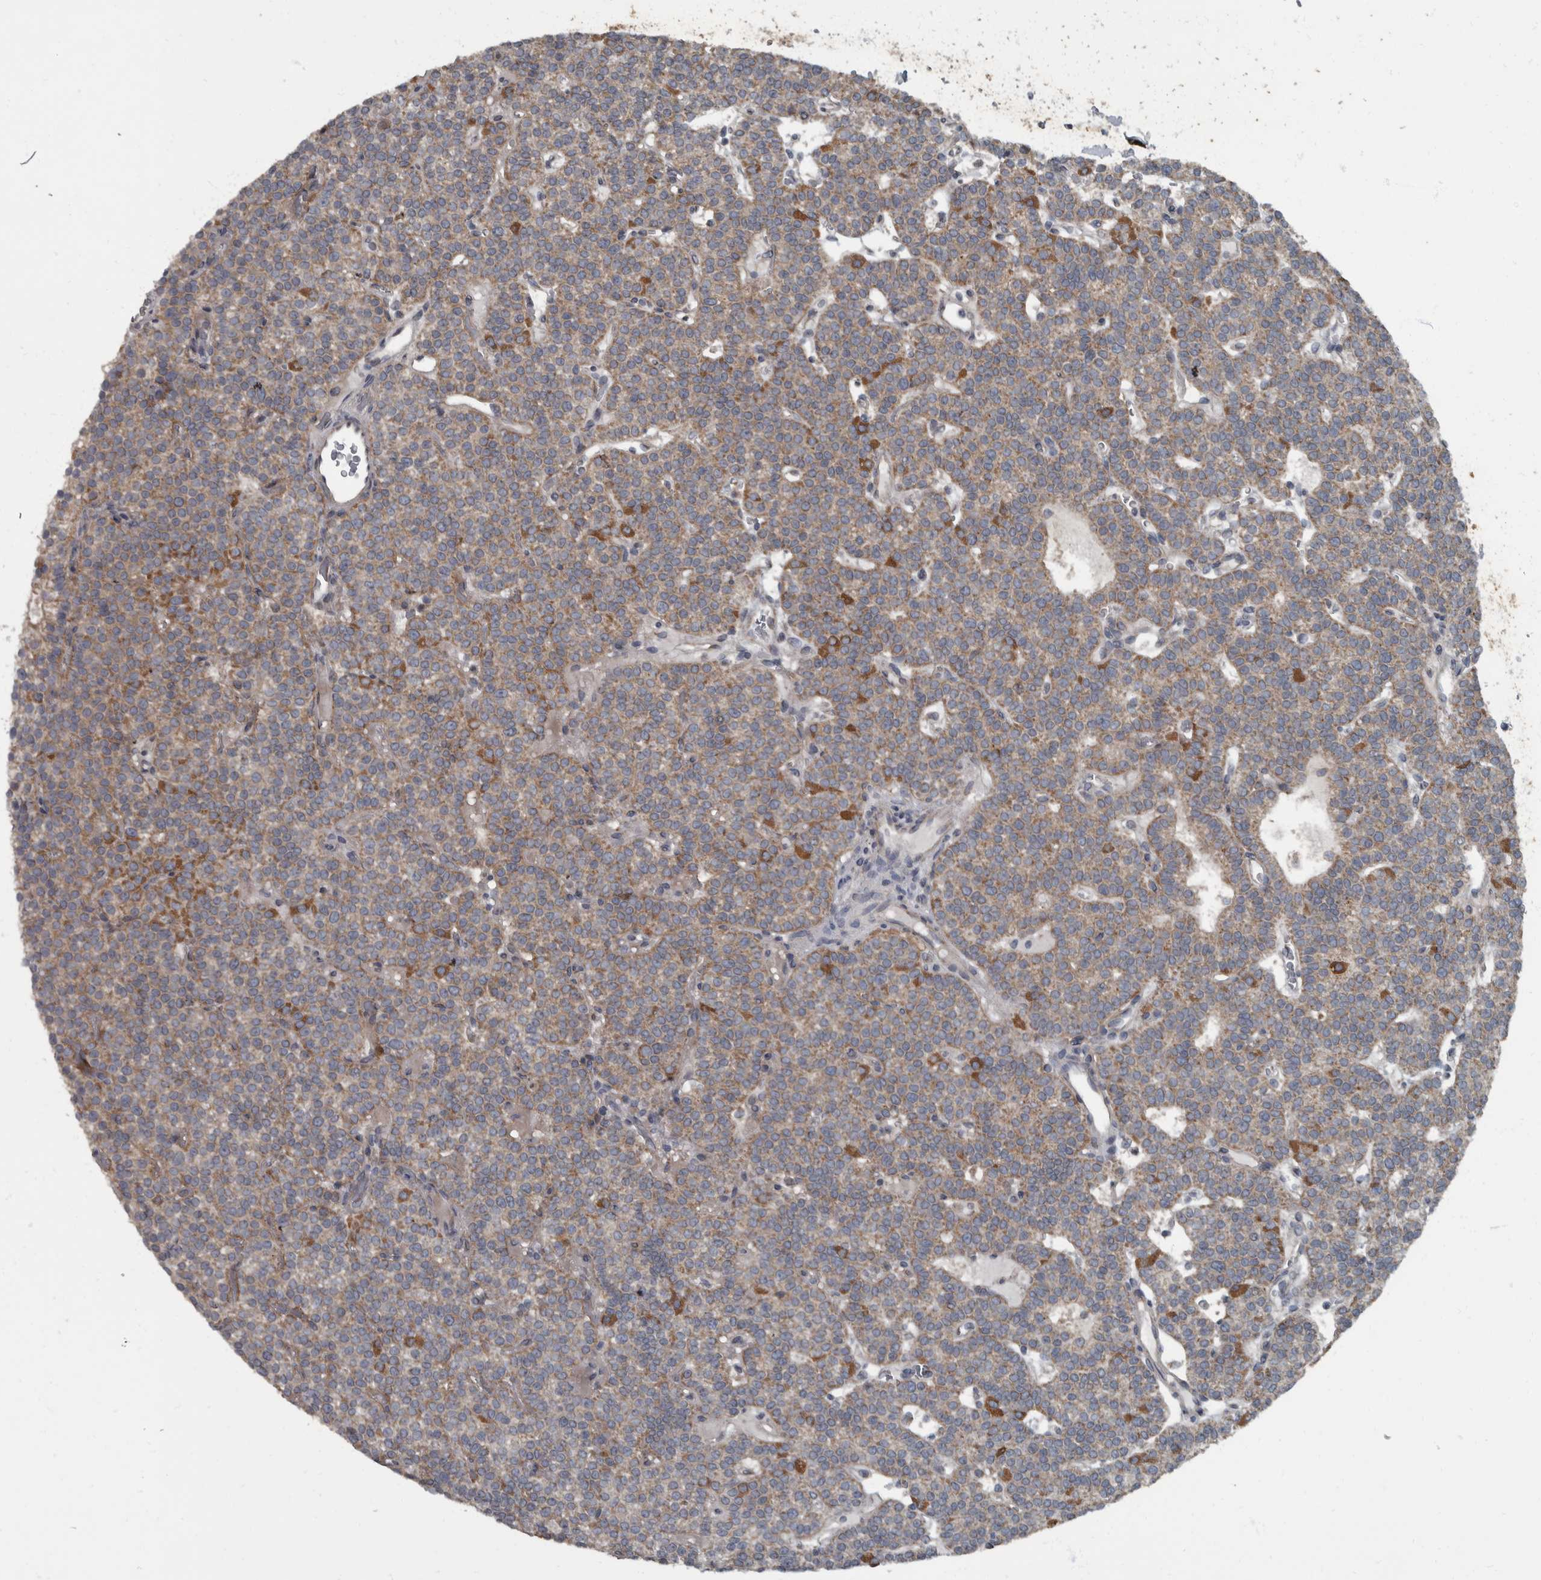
{"staining": {"intensity": "moderate", "quantity": ">75%", "location": "cytoplasmic/membranous"}, "tissue": "parathyroid gland", "cell_type": "Glandular cells", "image_type": "normal", "snomed": [{"axis": "morphology", "description": "Normal tissue, NOS"}, {"axis": "topography", "description": "Parathyroid gland"}], "caption": "Immunohistochemical staining of benign parathyroid gland exhibits moderate cytoplasmic/membranous protein staining in approximately >75% of glandular cells. The protein is shown in brown color, while the nuclei are stained blue.", "gene": "RABGGTB", "patient": {"sex": "male", "age": 83}}